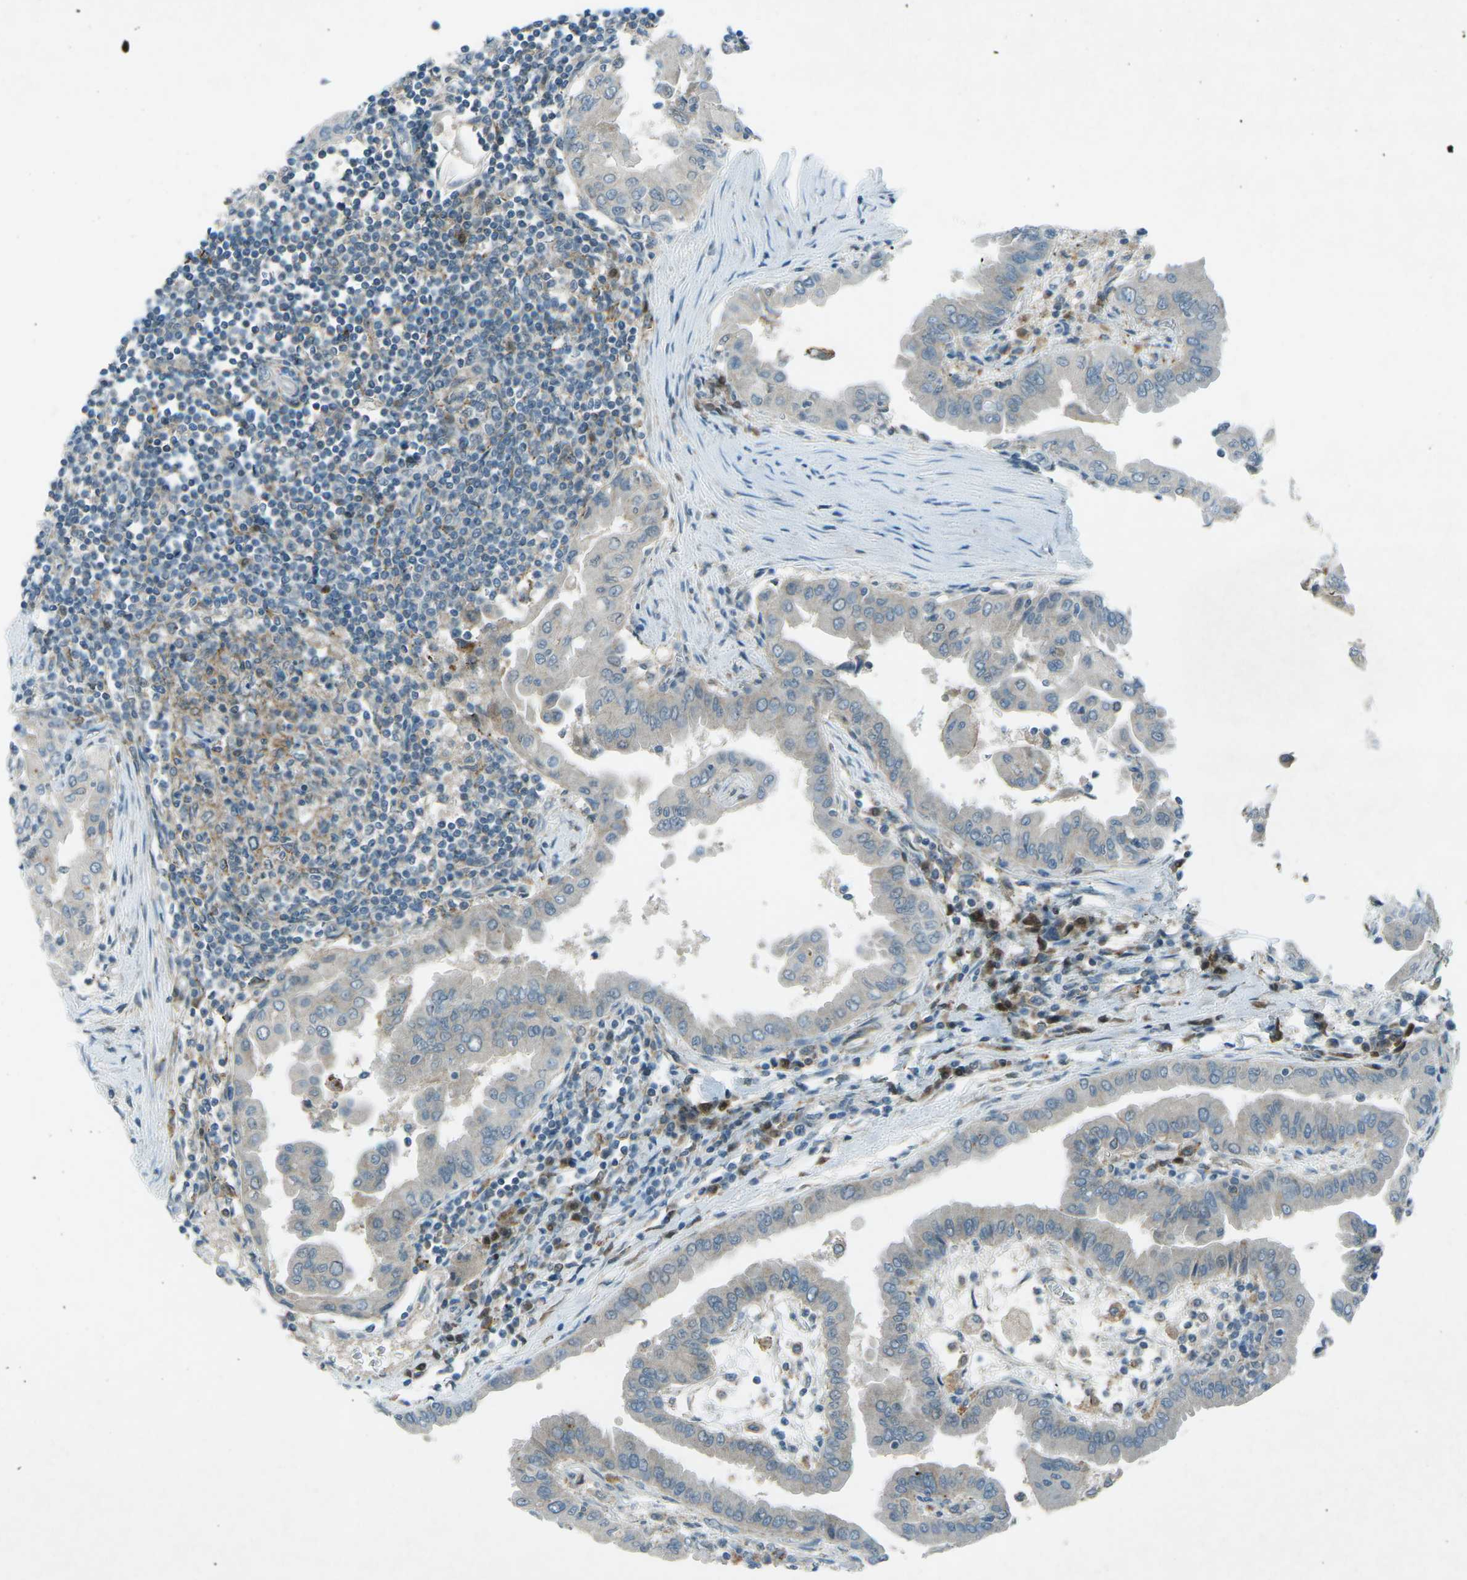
{"staining": {"intensity": "negative", "quantity": "none", "location": "none"}, "tissue": "thyroid cancer", "cell_type": "Tumor cells", "image_type": "cancer", "snomed": [{"axis": "morphology", "description": "Papillary adenocarcinoma, NOS"}, {"axis": "topography", "description": "Thyroid gland"}], "caption": "Photomicrograph shows no protein expression in tumor cells of thyroid cancer tissue.", "gene": "PRKCA", "patient": {"sex": "male", "age": 33}}